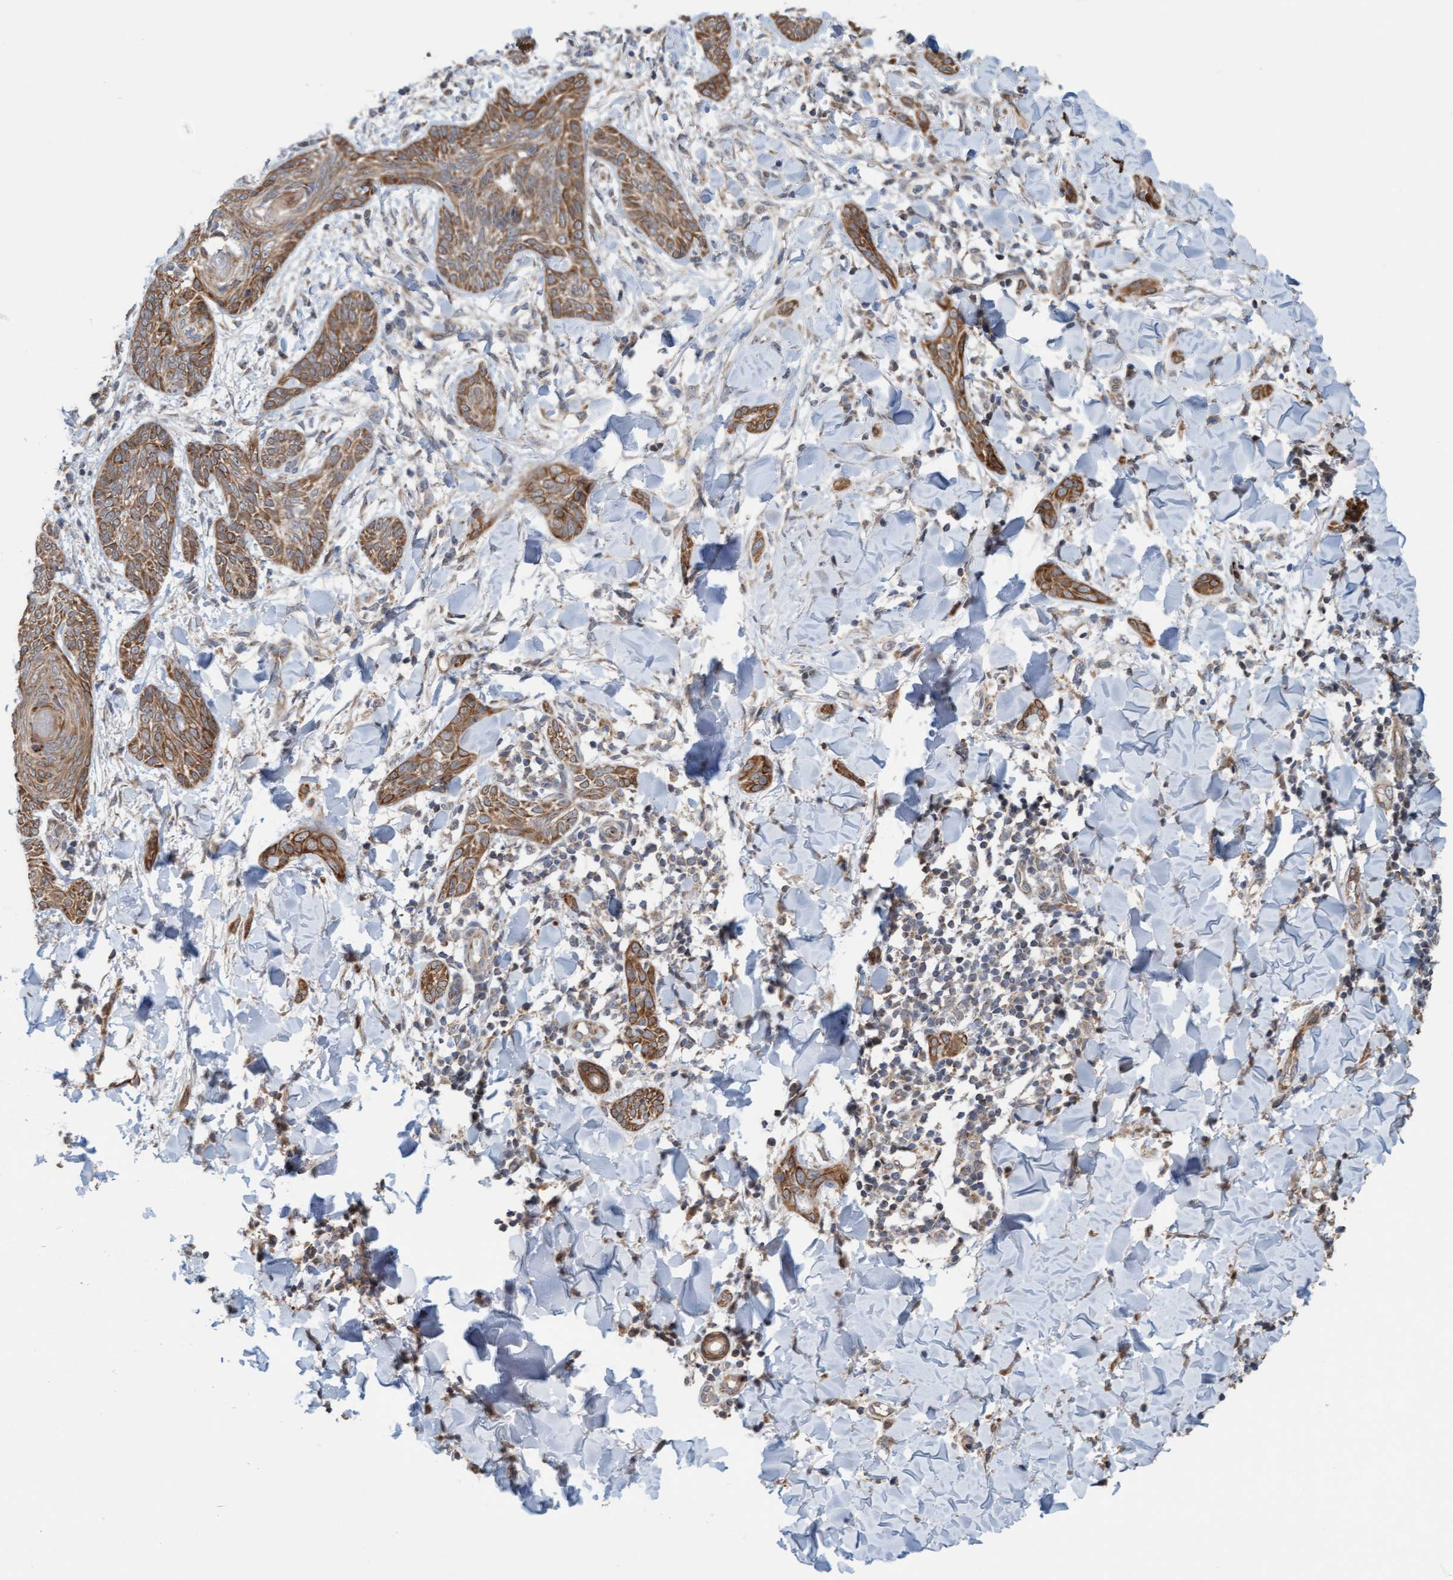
{"staining": {"intensity": "strong", "quantity": ">75%", "location": "cytoplasmic/membranous"}, "tissue": "skin cancer", "cell_type": "Tumor cells", "image_type": "cancer", "snomed": [{"axis": "morphology", "description": "Basal cell carcinoma"}, {"axis": "topography", "description": "Skin"}], "caption": "Protein positivity by IHC shows strong cytoplasmic/membranous staining in approximately >75% of tumor cells in skin basal cell carcinoma.", "gene": "ZNF566", "patient": {"sex": "female", "age": 59}}